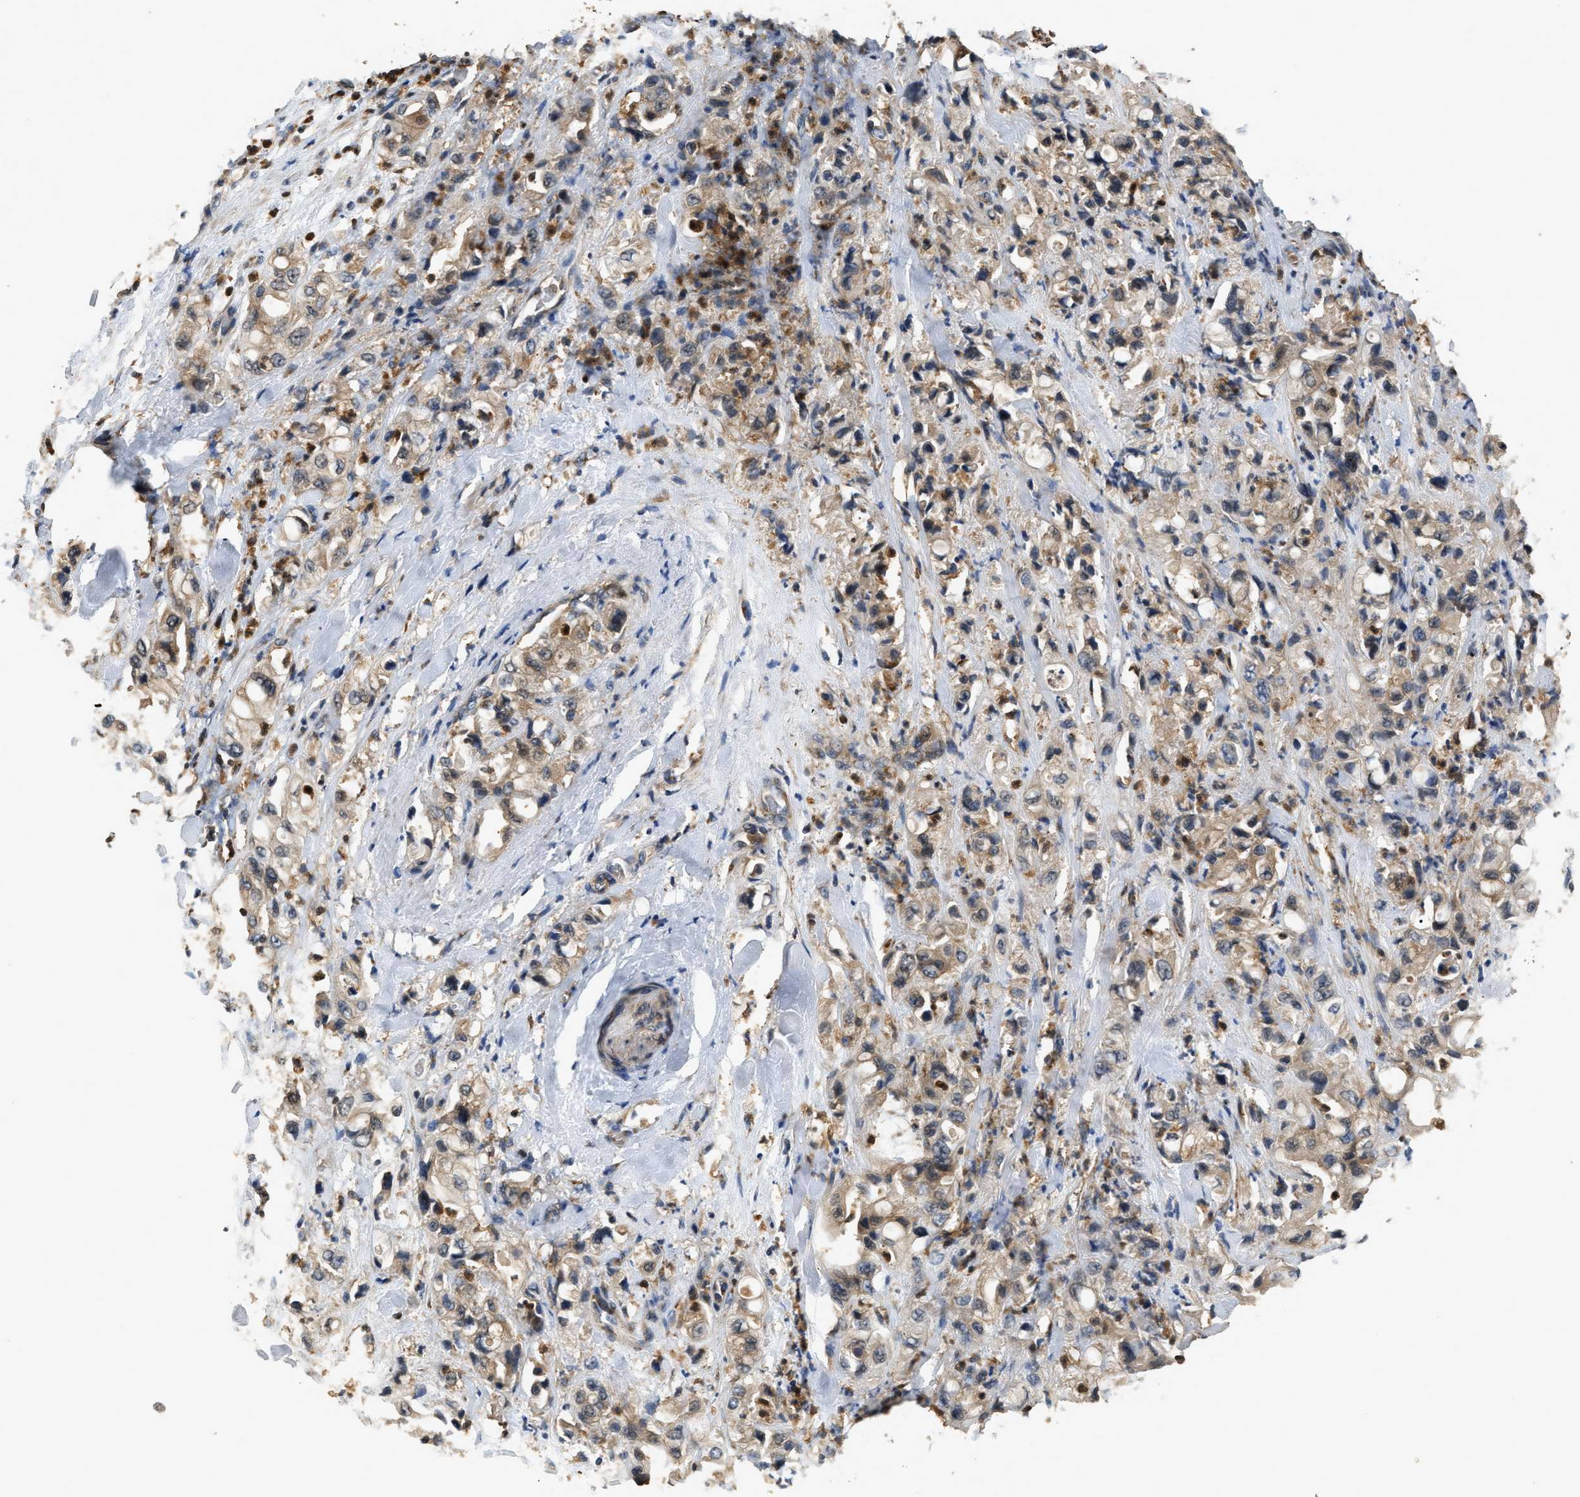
{"staining": {"intensity": "weak", "quantity": ">75%", "location": "cytoplasmic/membranous"}, "tissue": "pancreatic cancer", "cell_type": "Tumor cells", "image_type": "cancer", "snomed": [{"axis": "morphology", "description": "Adenocarcinoma, NOS"}, {"axis": "topography", "description": "Pancreas"}], "caption": "Immunohistochemical staining of human pancreatic cancer reveals weak cytoplasmic/membranous protein staining in approximately >75% of tumor cells.", "gene": "CHUK", "patient": {"sex": "male", "age": 70}}